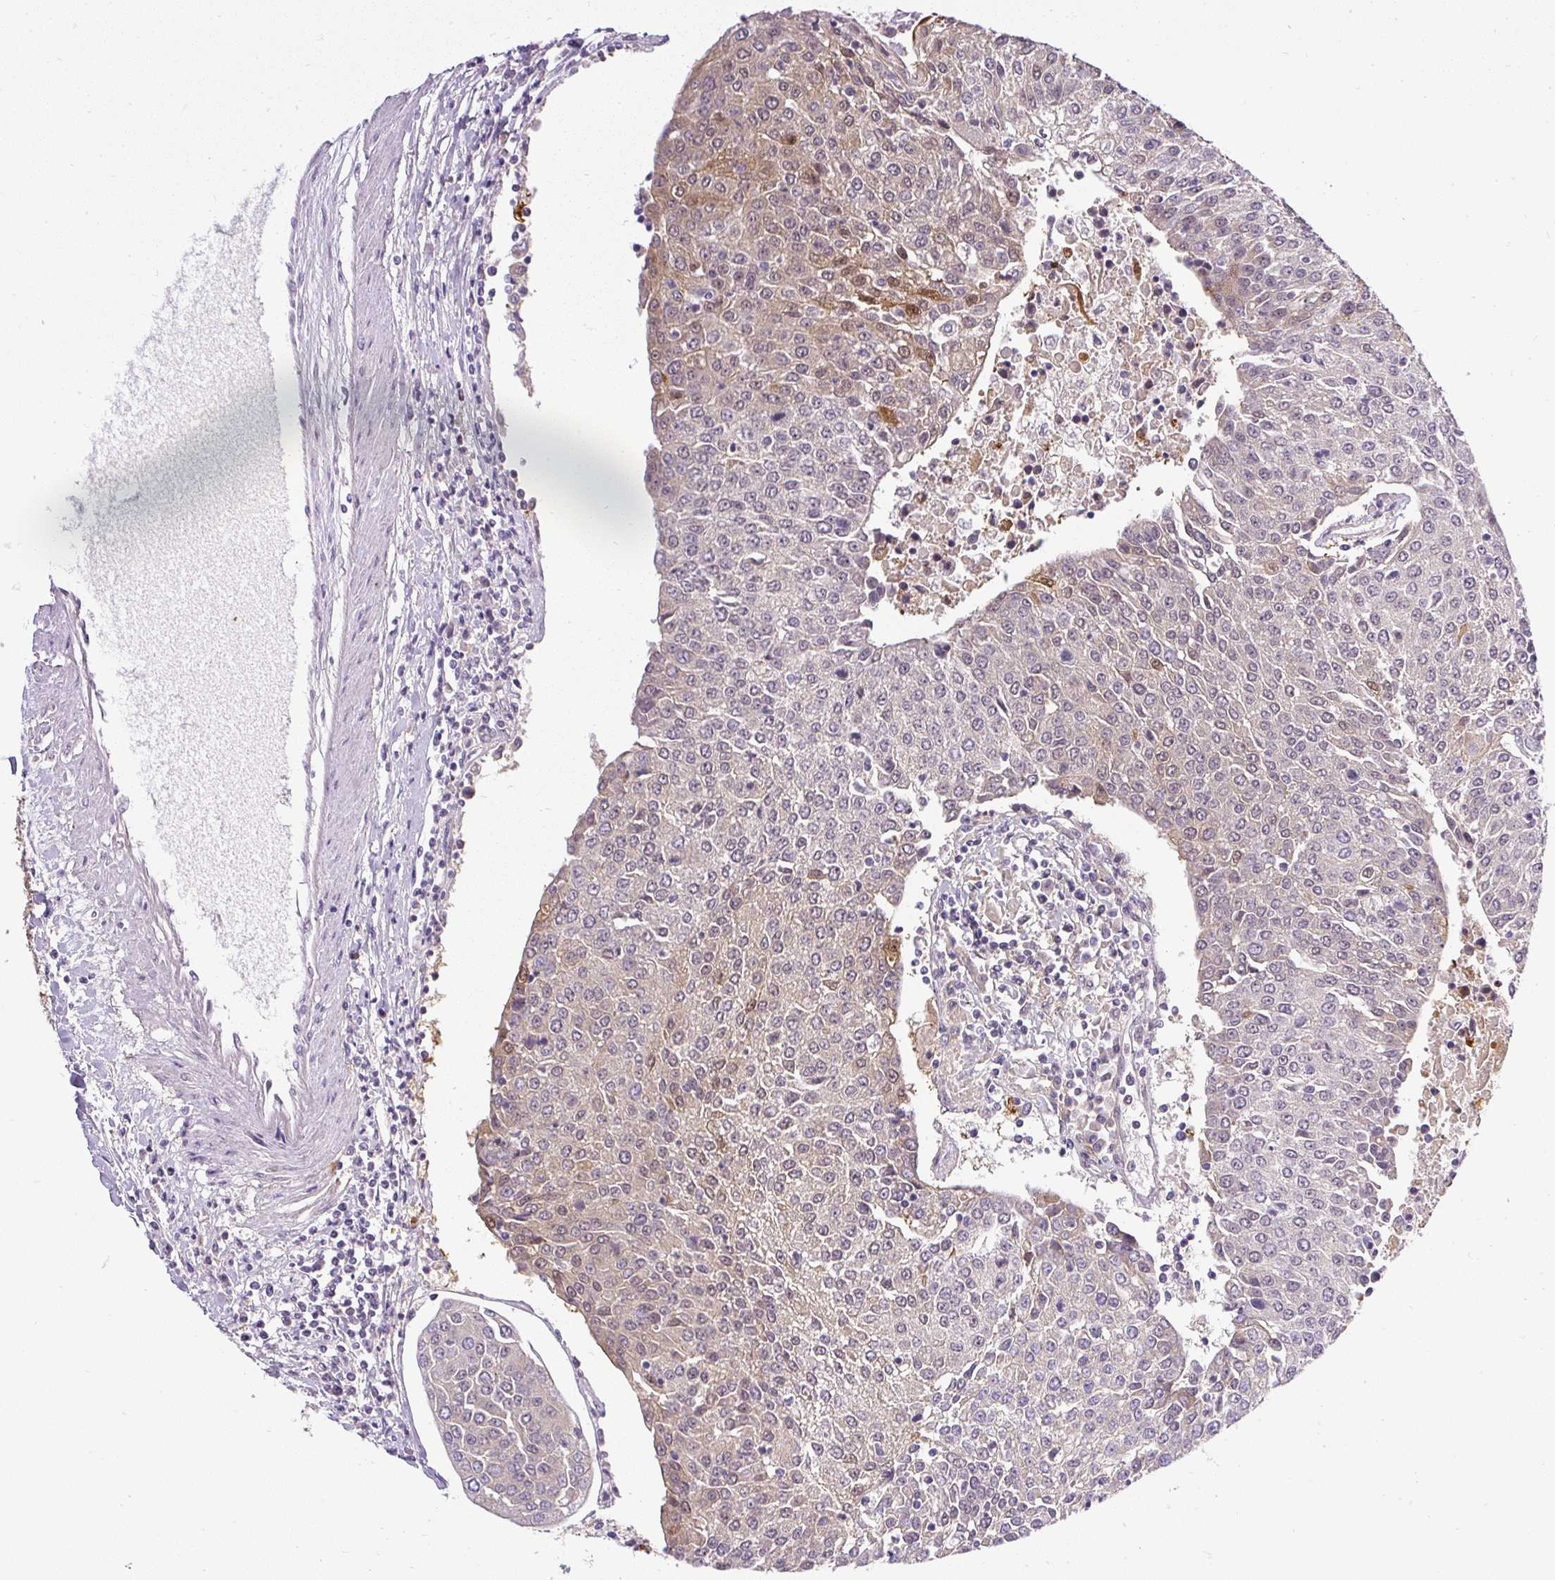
{"staining": {"intensity": "moderate", "quantity": "<25%", "location": "cytoplasmic/membranous,nuclear"}, "tissue": "urothelial cancer", "cell_type": "Tumor cells", "image_type": "cancer", "snomed": [{"axis": "morphology", "description": "Urothelial carcinoma, High grade"}, {"axis": "topography", "description": "Urinary bladder"}], "caption": "The image reveals immunohistochemical staining of urothelial cancer. There is moderate cytoplasmic/membranous and nuclear expression is identified in about <25% of tumor cells.", "gene": "FAM117B", "patient": {"sex": "female", "age": 85}}